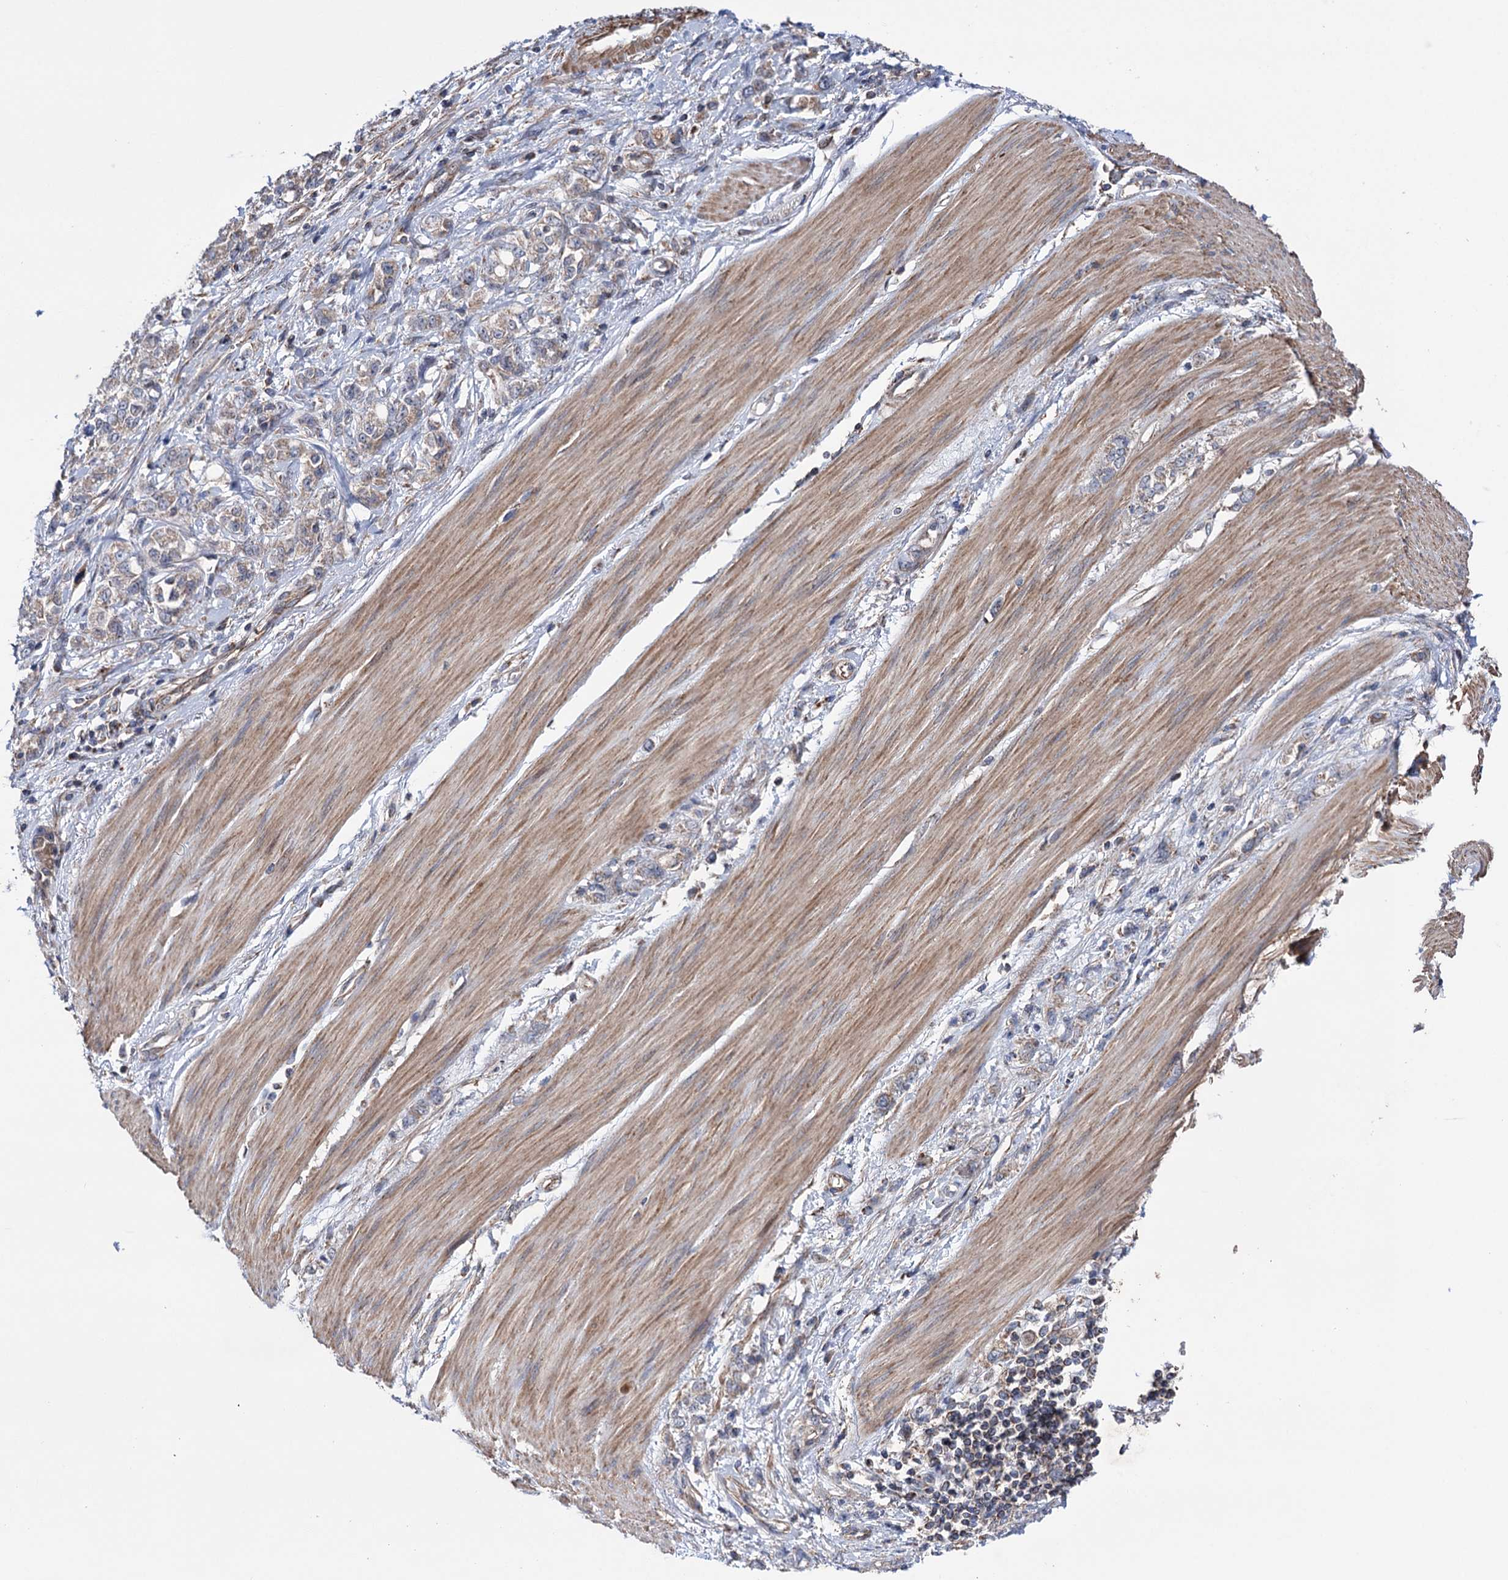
{"staining": {"intensity": "weak", "quantity": ">75%", "location": "cytoplasmic/membranous"}, "tissue": "stomach cancer", "cell_type": "Tumor cells", "image_type": "cancer", "snomed": [{"axis": "morphology", "description": "Adenocarcinoma, NOS"}, {"axis": "topography", "description": "Stomach"}], "caption": "Weak cytoplasmic/membranous protein positivity is appreciated in approximately >75% of tumor cells in stomach cancer.", "gene": "SUCLA2", "patient": {"sex": "female", "age": 76}}